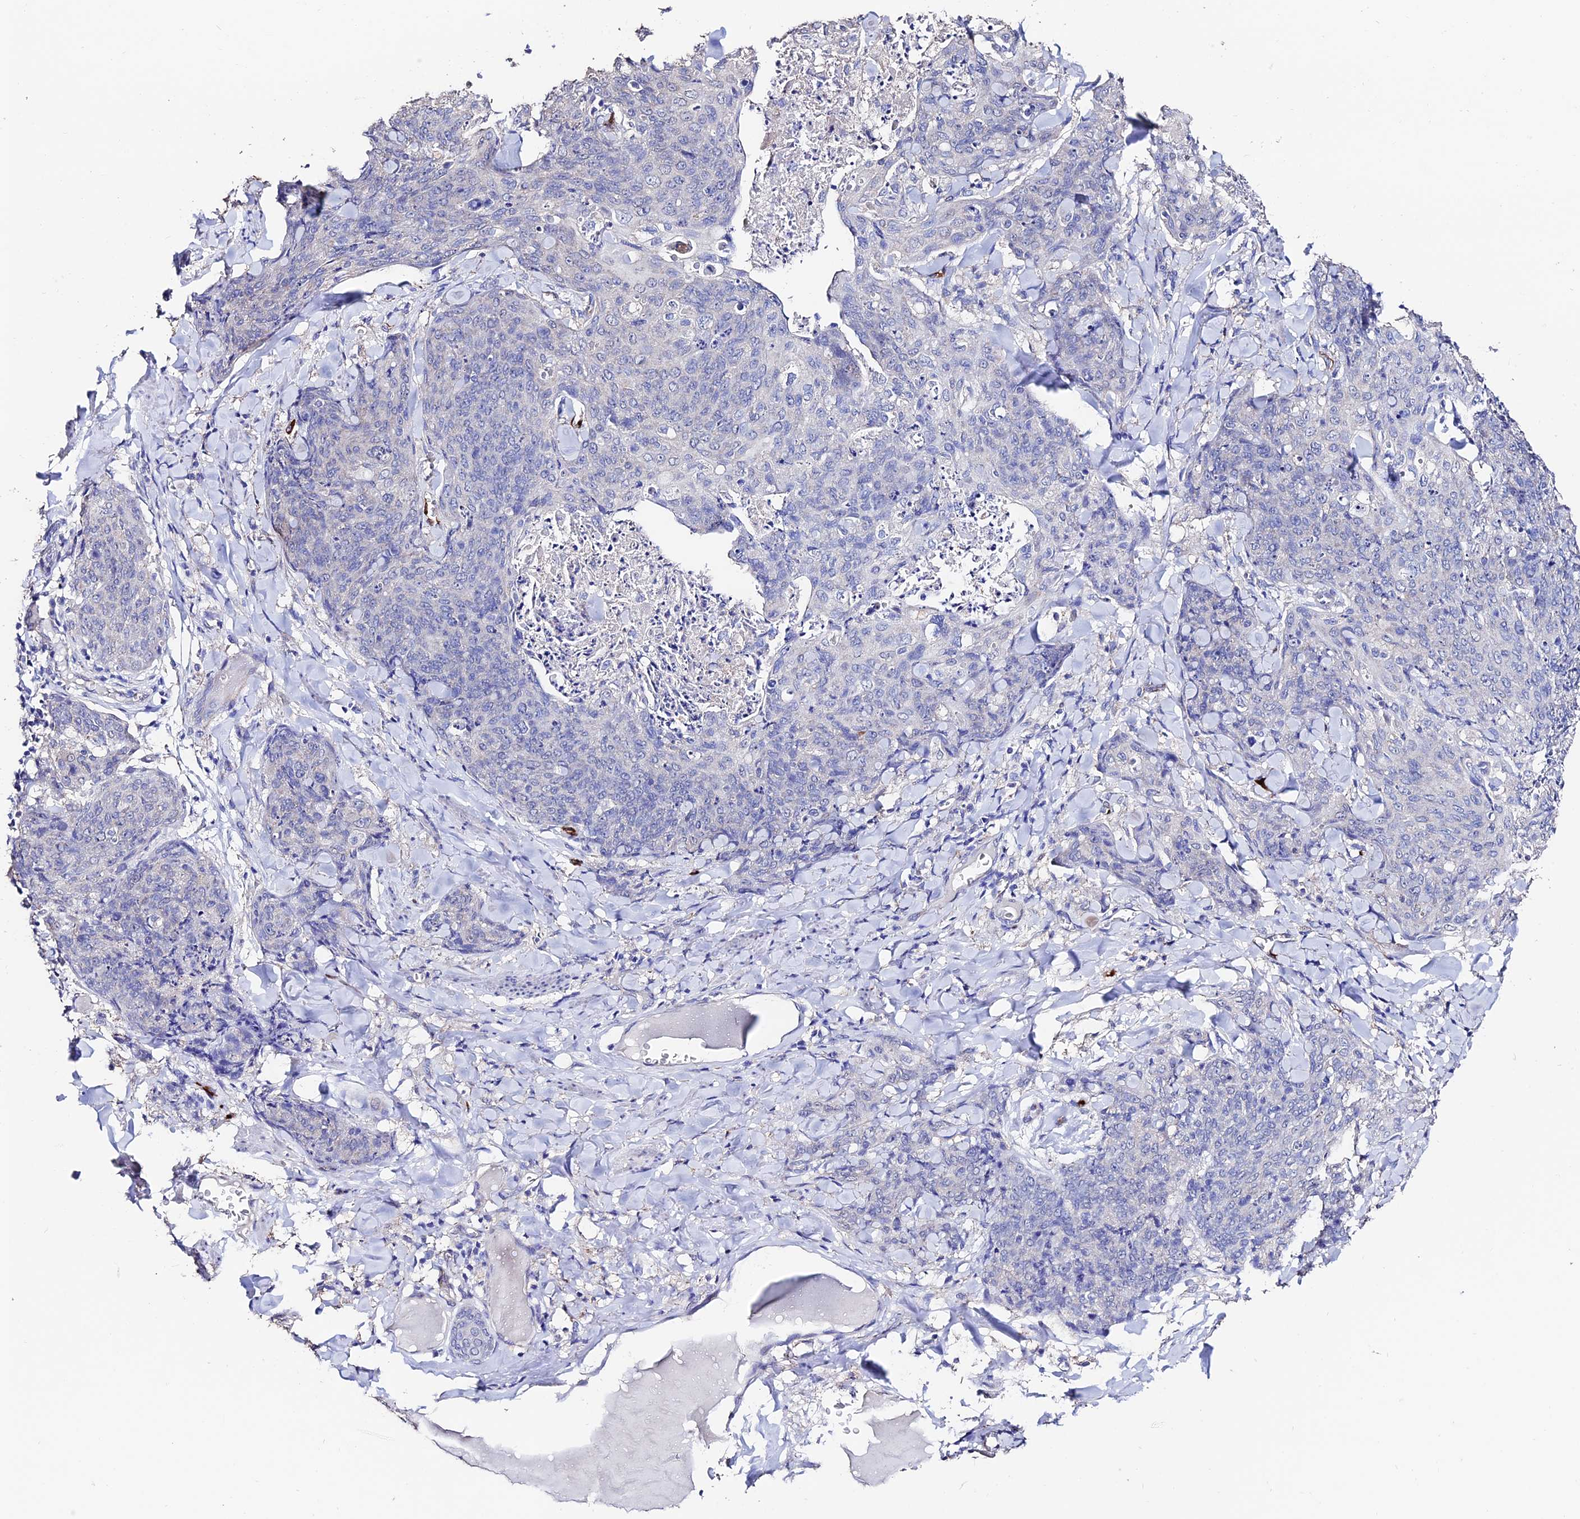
{"staining": {"intensity": "negative", "quantity": "none", "location": "none"}, "tissue": "skin cancer", "cell_type": "Tumor cells", "image_type": "cancer", "snomed": [{"axis": "morphology", "description": "Squamous cell carcinoma, NOS"}, {"axis": "topography", "description": "Skin"}, {"axis": "topography", "description": "Vulva"}], "caption": "Tumor cells show no significant protein staining in squamous cell carcinoma (skin). (Immunohistochemistry (ihc), brightfield microscopy, high magnification).", "gene": "ESM1", "patient": {"sex": "female", "age": 85}}